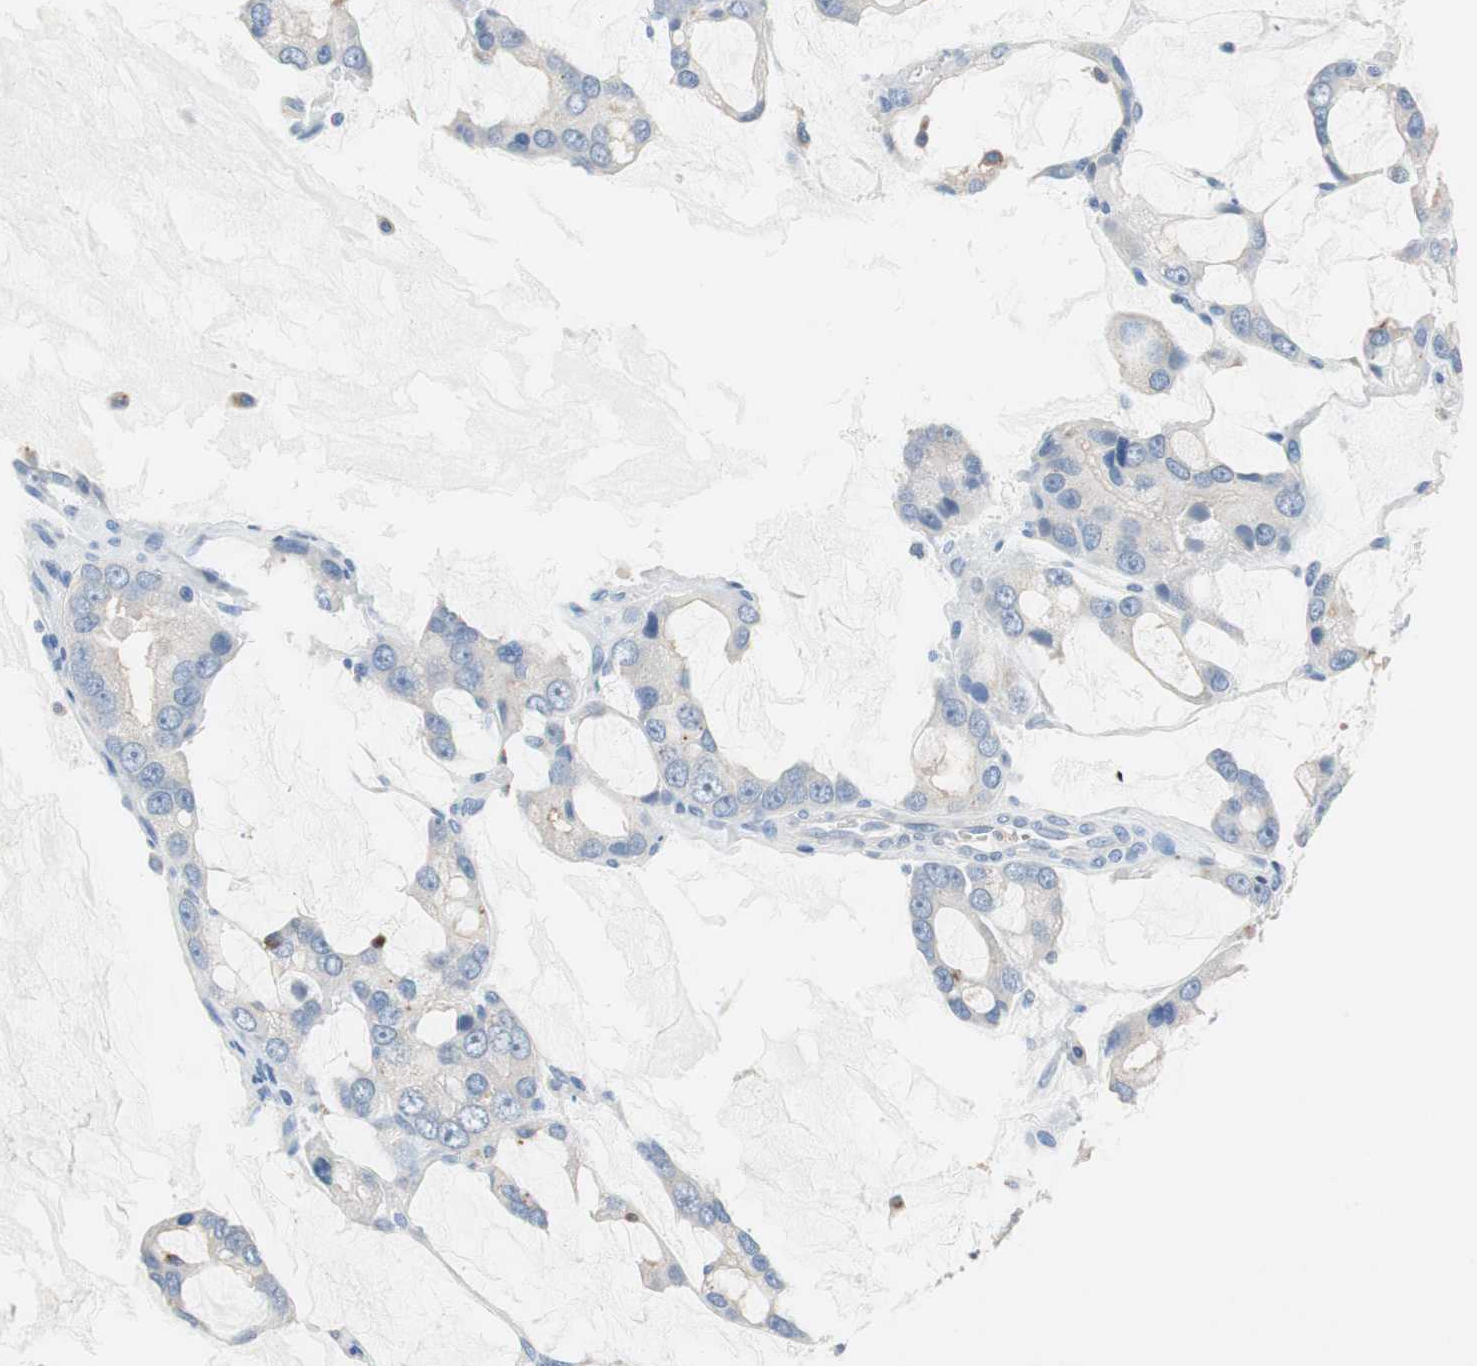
{"staining": {"intensity": "weak", "quantity": "25%-75%", "location": "cytoplasmic/membranous"}, "tissue": "prostate cancer", "cell_type": "Tumor cells", "image_type": "cancer", "snomed": [{"axis": "morphology", "description": "Adenocarcinoma, High grade"}, {"axis": "topography", "description": "Prostate"}], "caption": "A brown stain shows weak cytoplasmic/membranous positivity of a protein in human adenocarcinoma (high-grade) (prostate) tumor cells.", "gene": "CLEC4D", "patient": {"sex": "male", "age": 67}}